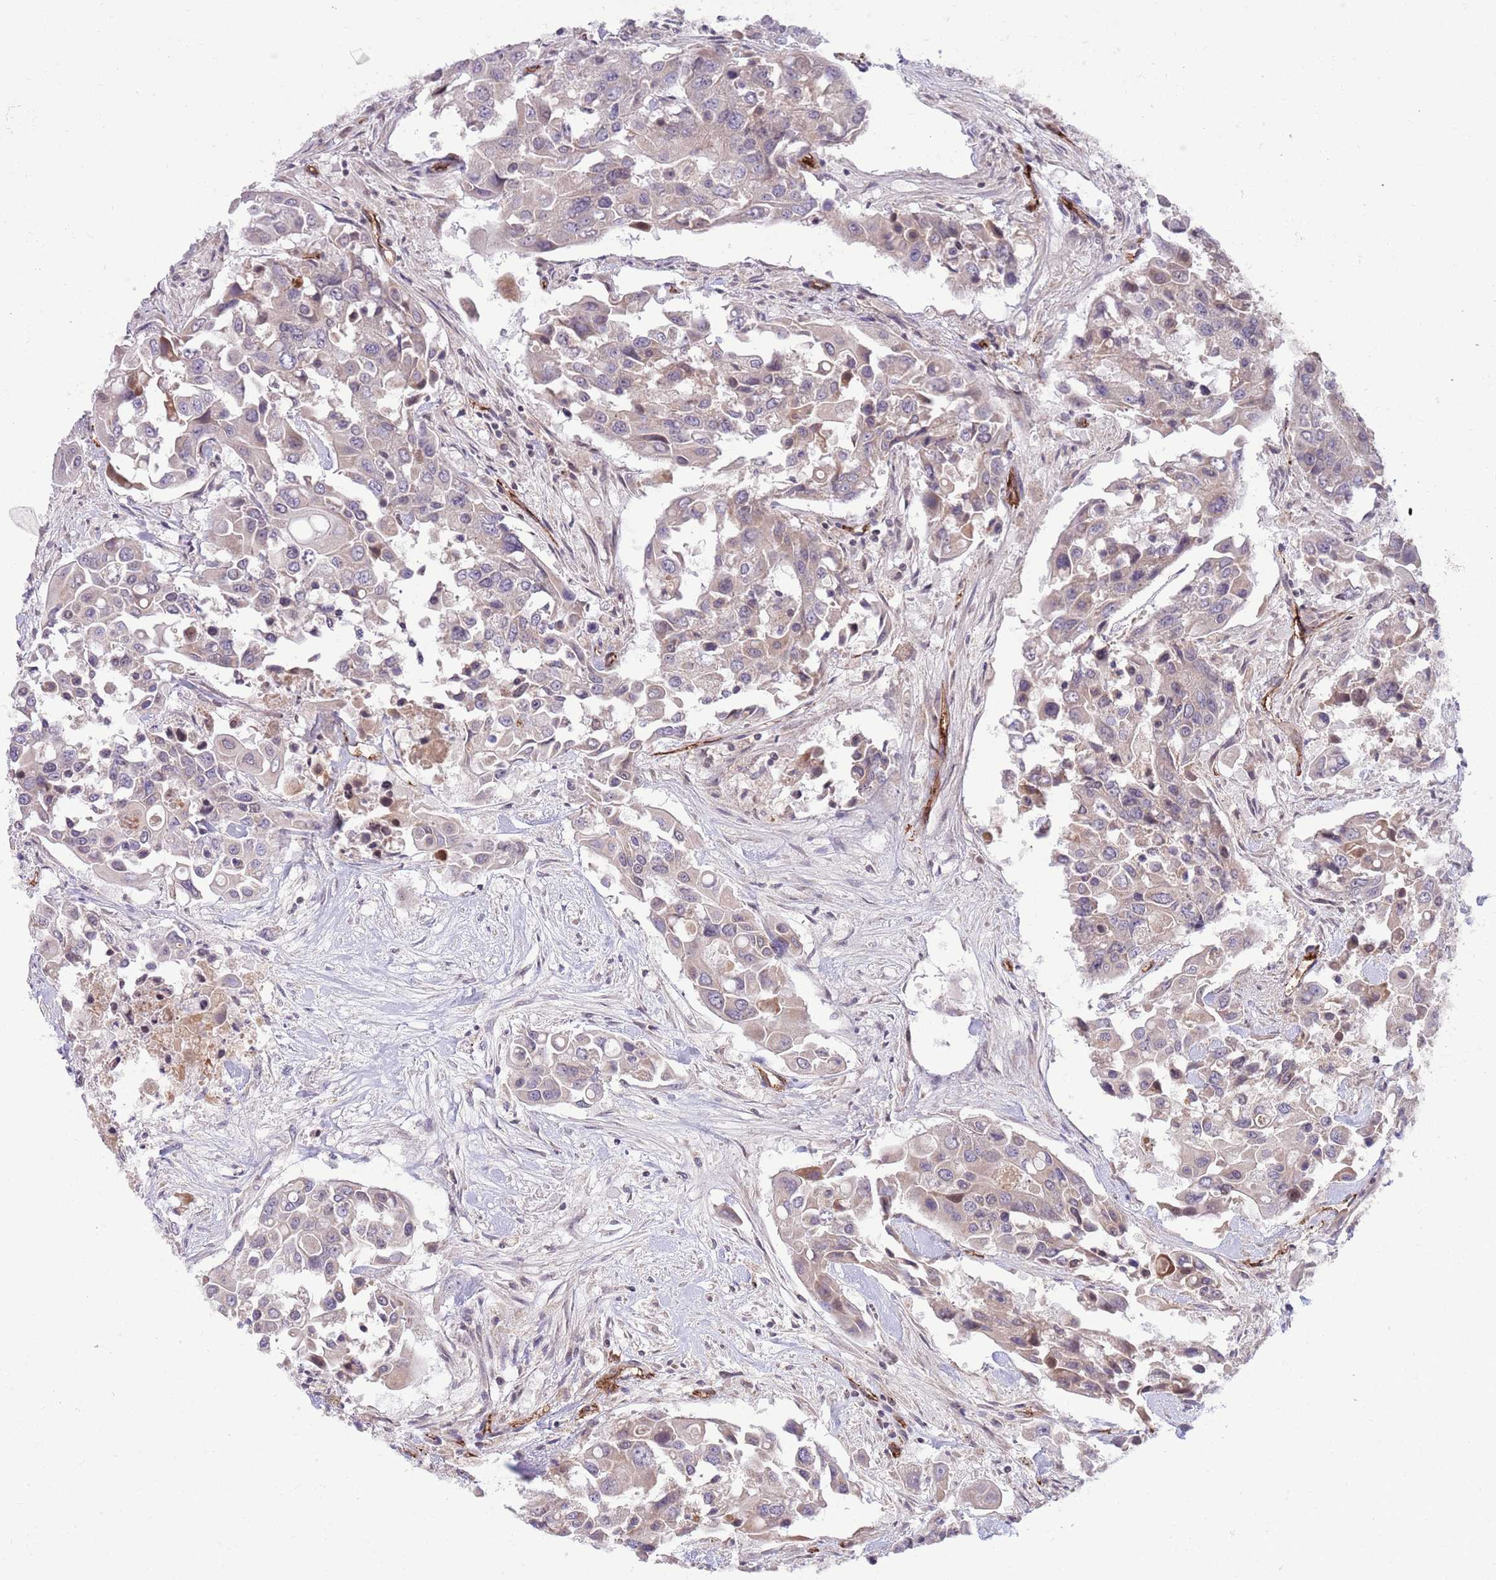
{"staining": {"intensity": "weak", "quantity": "<25%", "location": "cytoplasmic/membranous"}, "tissue": "colorectal cancer", "cell_type": "Tumor cells", "image_type": "cancer", "snomed": [{"axis": "morphology", "description": "Adenocarcinoma, NOS"}, {"axis": "topography", "description": "Colon"}], "caption": "This is an IHC histopathology image of human colorectal adenocarcinoma. There is no positivity in tumor cells.", "gene": "DPP10", "patient": {"sex": "male", "age": 77}}